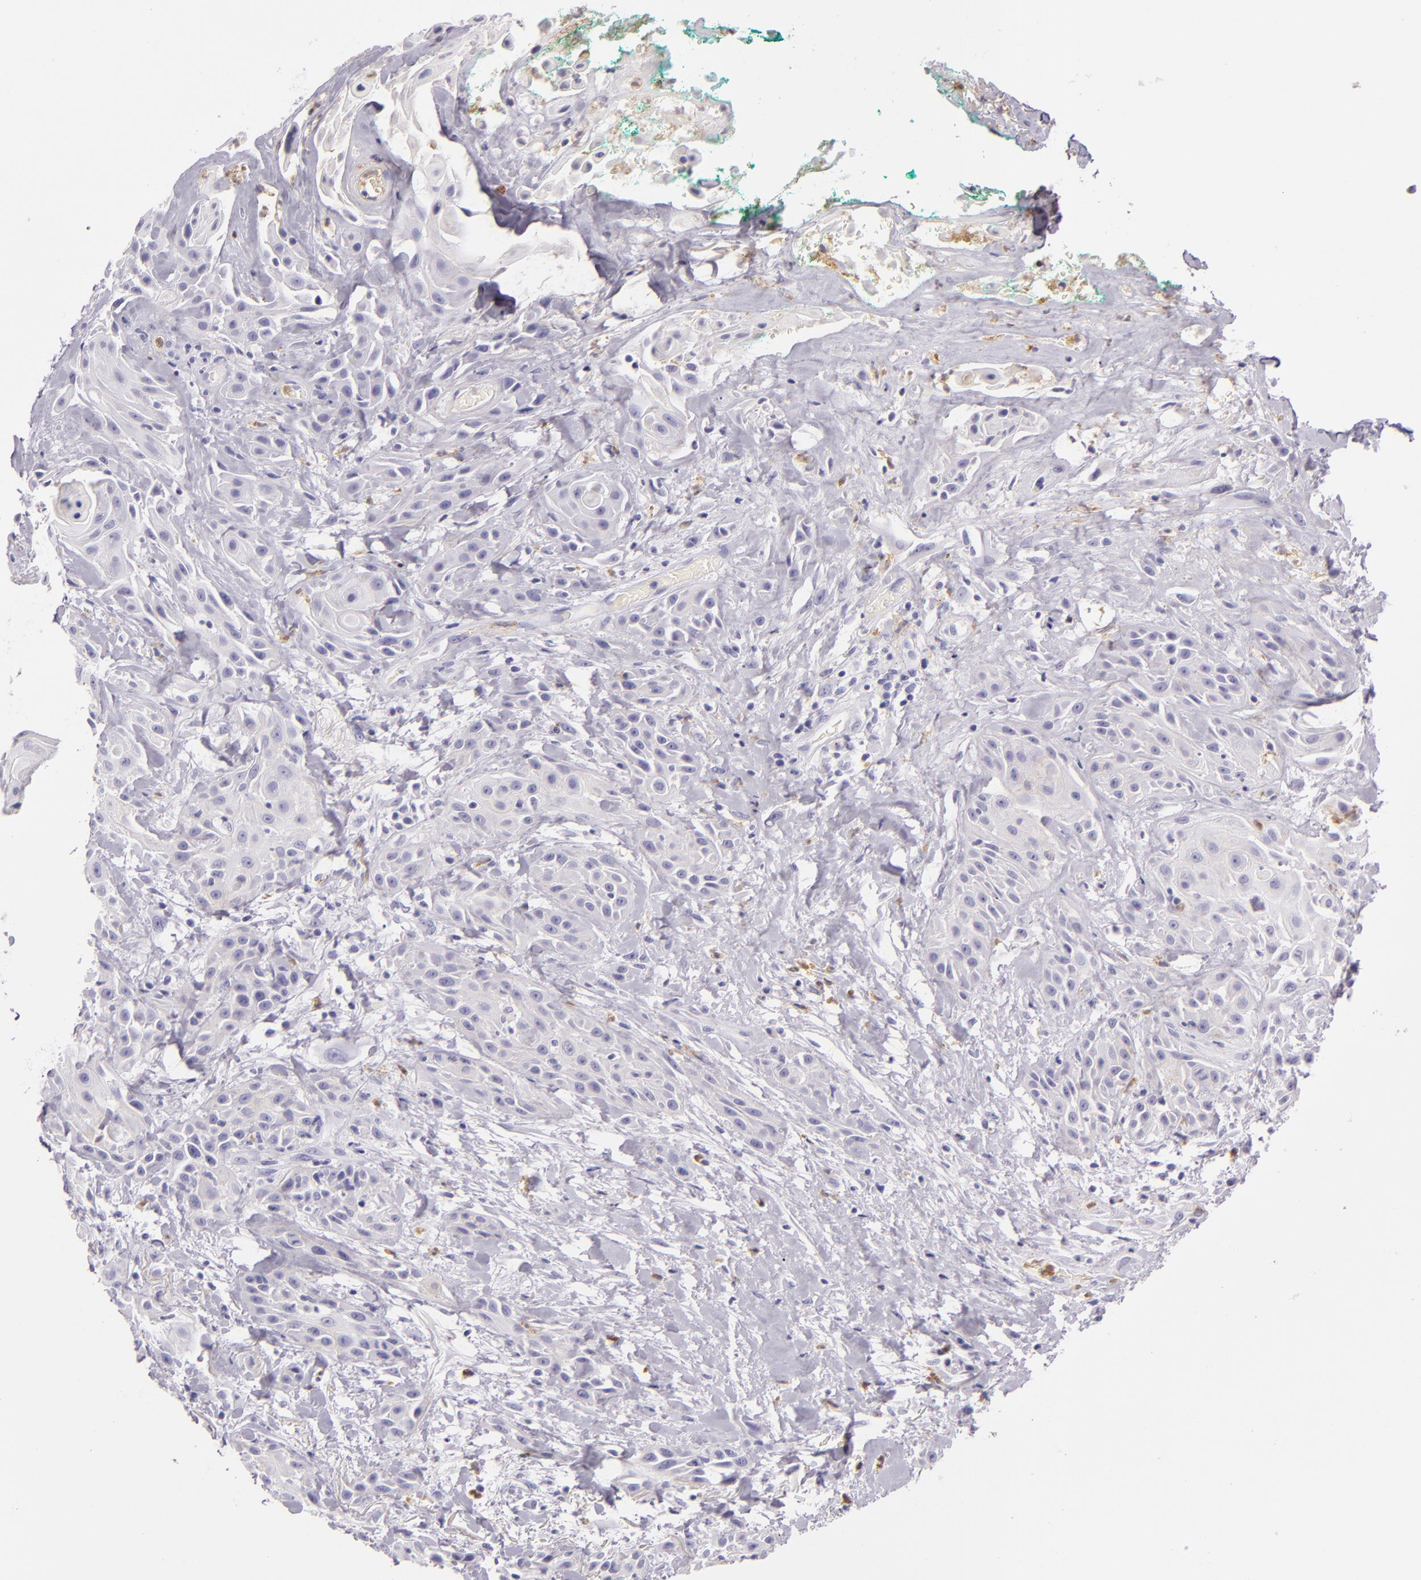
{"staining": {"intensity": "negative", "quantity": "none", "location": "none"}, "tissue": "skin cancer", "cell_type": "Tumor cells", "image_type": "cancer", "snomed": [{"axis": "morphology", "description": "Squamous cell carcinoma, NOS"}, {"axis": "topography", "description": "Skin"}, {"axis": "topography", "description": "Anal"}], "caption": "This is an immunohistochemistry (IHC) histopathology image of human skin squamous cell carcinoma. There is no staining in tumor cells.", "gene": "CEACAM1", "patient": {"sex": "male", "age": 64}}